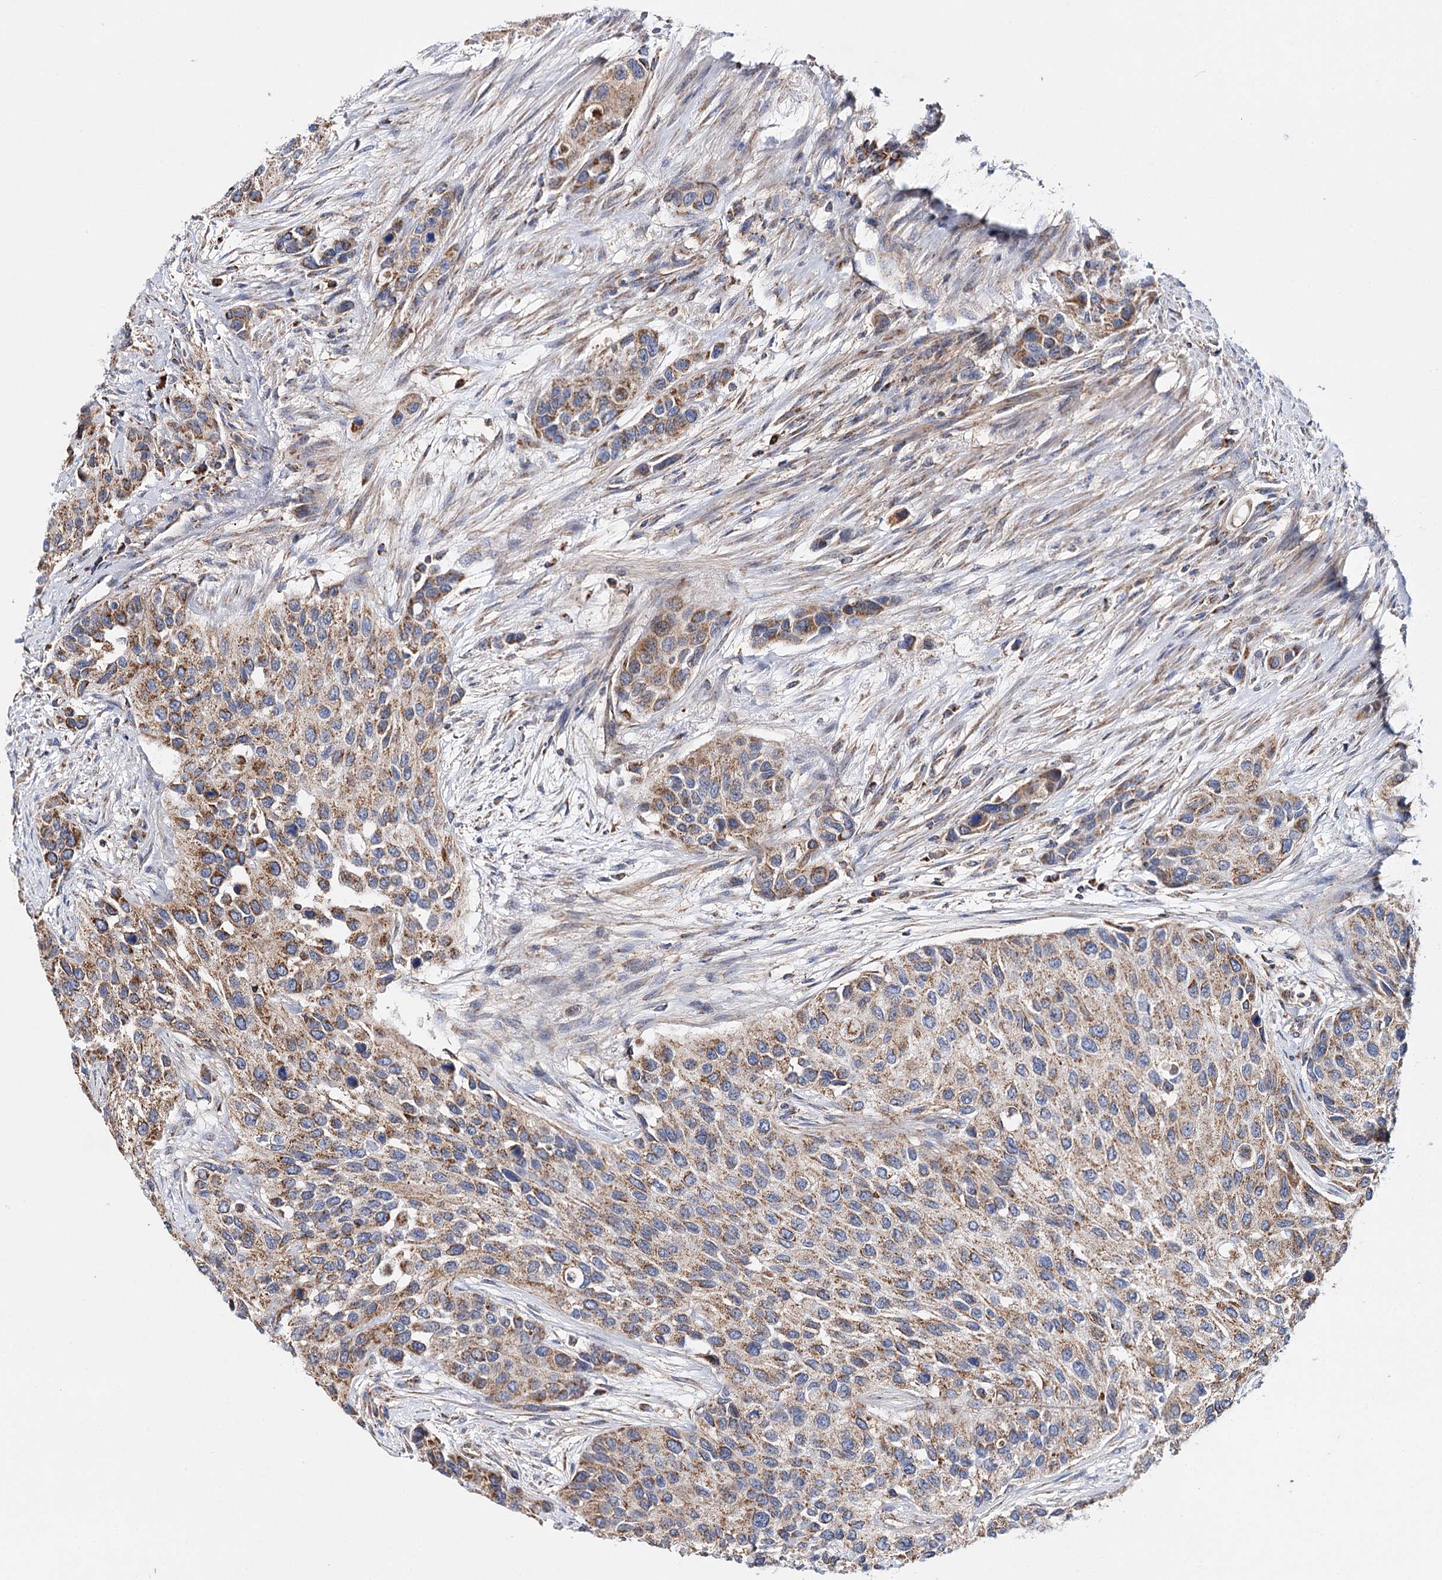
{"staining": {"intensity": "moderate", "quantity": ">75%", "location": "cytoplasmic/membranous"}, "tissue": "urothelial cancer", "cell_type": "Tumor cells", "image_type": "cancer", "snomed": [{"axis": "morphology", "description": "Normal tissue, NOS"}, {"axis": "morphology", "description": "Urothelial carcinoma, High grade"}, {"axis": "topography", "description": "Vascular tissue"}, {"axis": "topography", "description": "Urinary bladder"}], "caption": "A micrograph of urothelial carcinoma (high-grade) stained for a protein displays moderate cytoplasmic/membranous brown staining in tumor cells.", "gene": "CFAP46", "patient": {"sex": "female", "age": 56}}